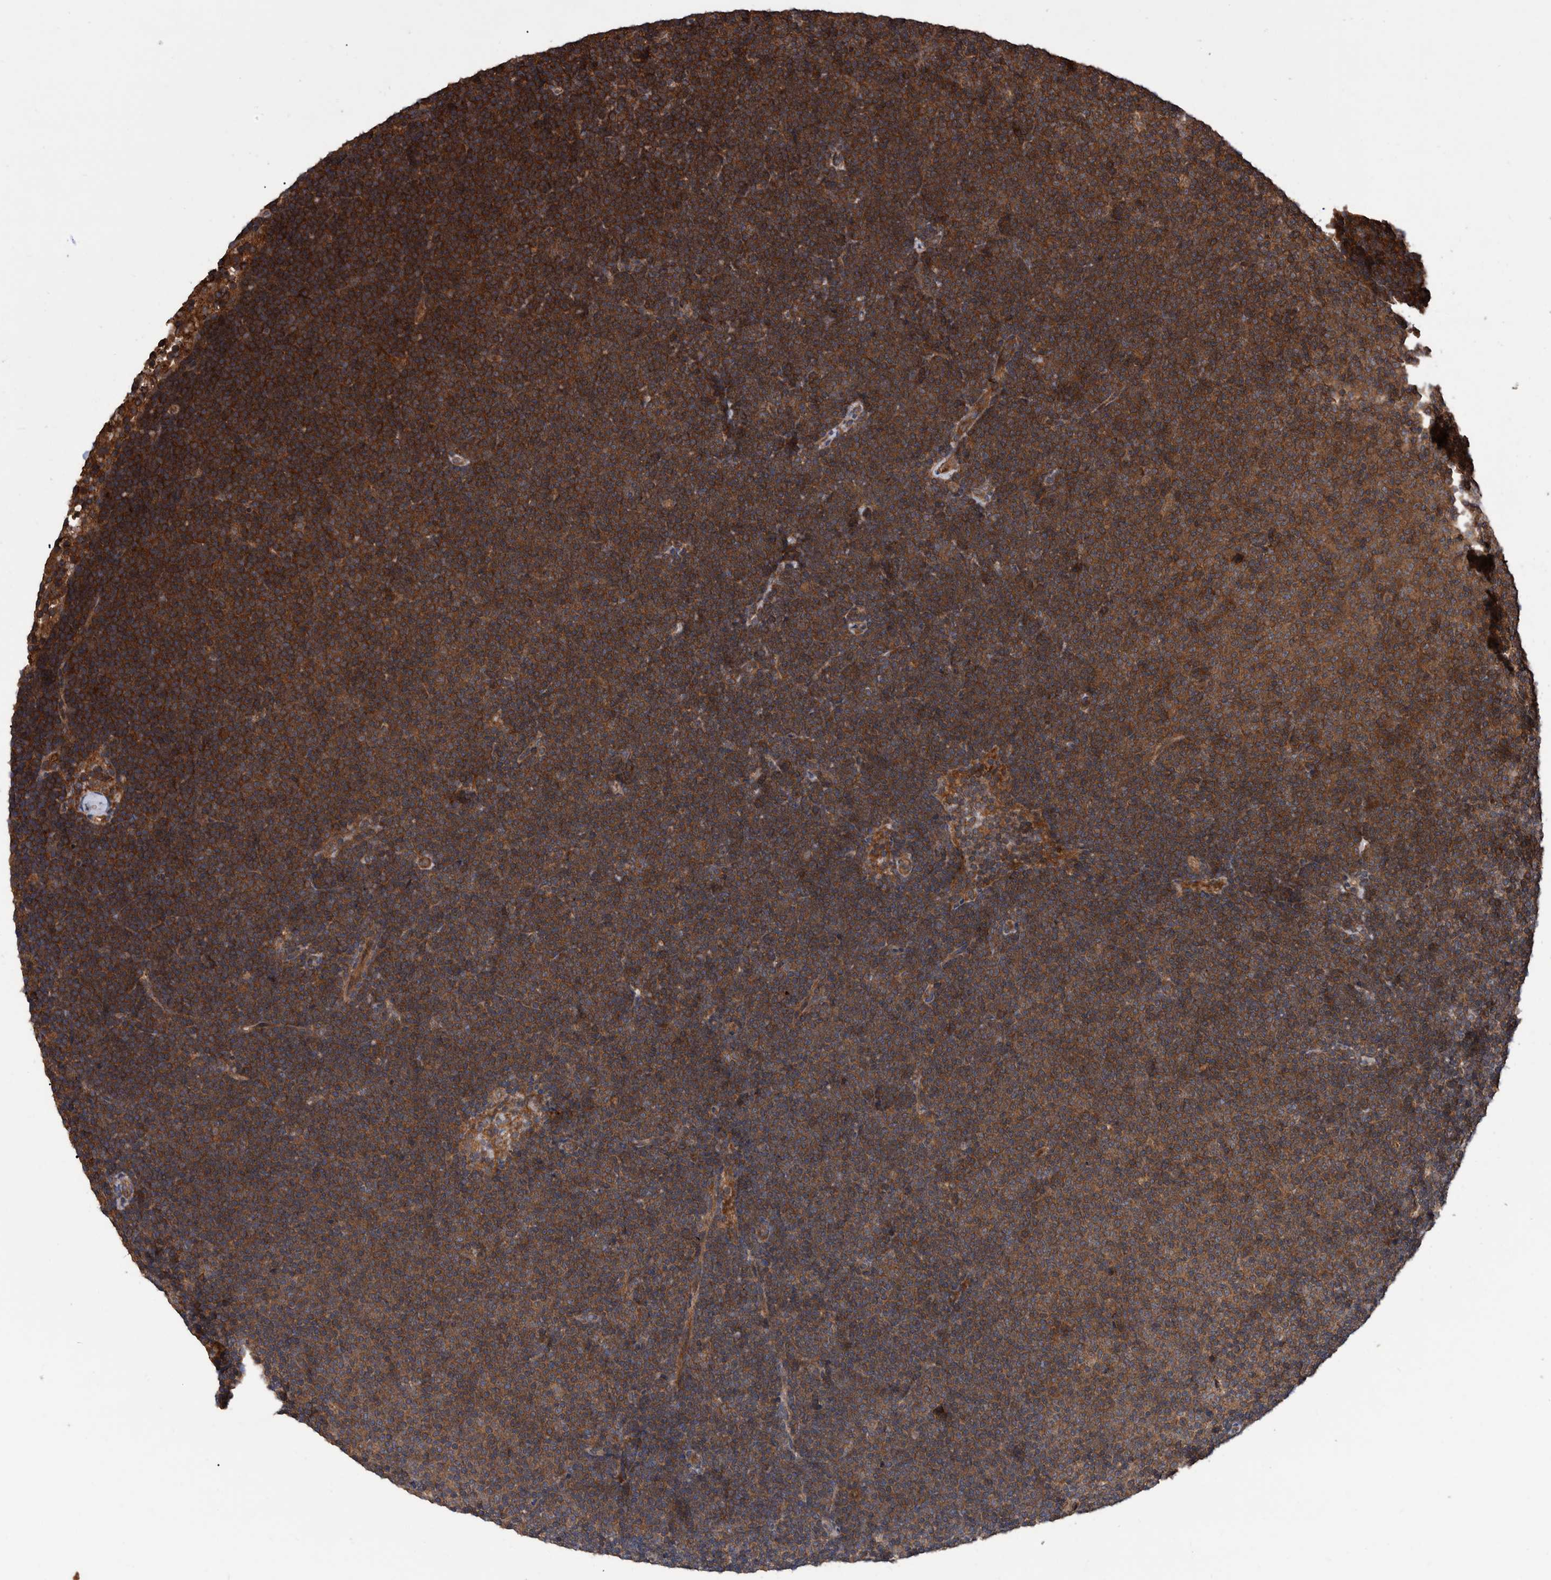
{"staining": {"intensity": "strong", "quantity": ">75%", "location": "cytoplasmic/membranous"}, "tissue": "lymphoma", "cell_type": "Tumor cells", "image_type": "cancer", "snomed": [{"axis": "morphology", "description": "Malignant lymphoma, non-Hodgkin's type, Low grade"}, {"axis": "topography", "description": "Lymph node"}], "caption": "Approximately >75% of tumor cells in human low-grade malignant lymphoma, non-Hodgkin's type exhibit strong cytoplasmic/membranous protein positivity as visualized by brown immunohistochemical staining.", "gene": "VBP1", "patient": {"sex": "female", "age": 53}}